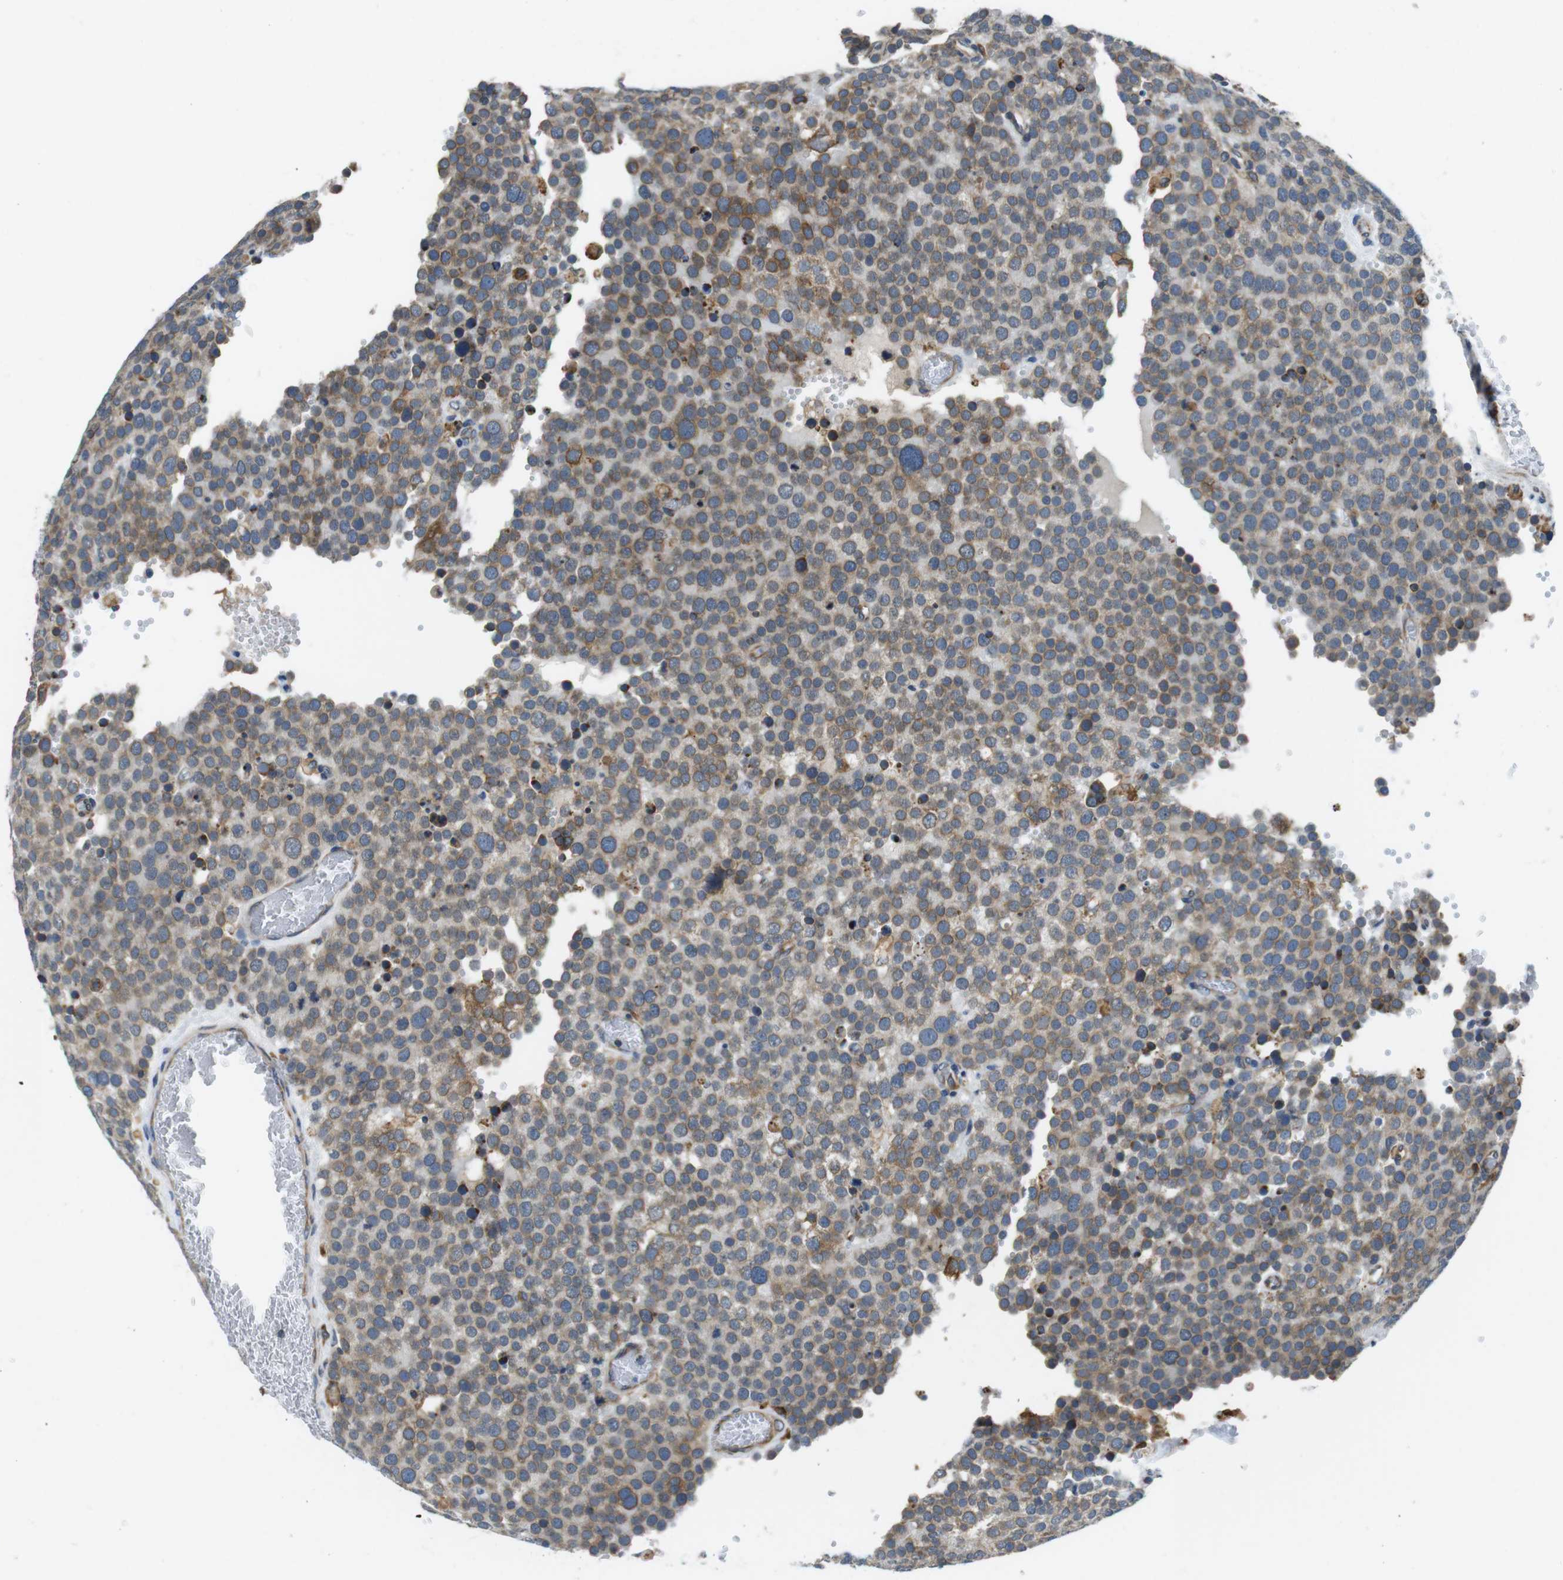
{"staining": {"intensity": "weak", "quantity": ">75%", "location": "cytoplasmic/membranous"}, "tissue": "testis cancer", "cell_type": "Tumor cells", "image_type": "cancer", "snomed": [{"axis": "morphology", "description": "Normal tissue, NOS"}, {"axis": "morphology", "description": "Seminoma, NOS"}, {"axis": "topography", "description": "Testis"}], "caption": "Seminoma (testis) tissue displays weak cytoplasmic/membranous expression in about >75% of tumor cells, visualized by immunohistochemistry.", "gene": "UGGT1", "patient": {"sex": "male", "age": 71}}